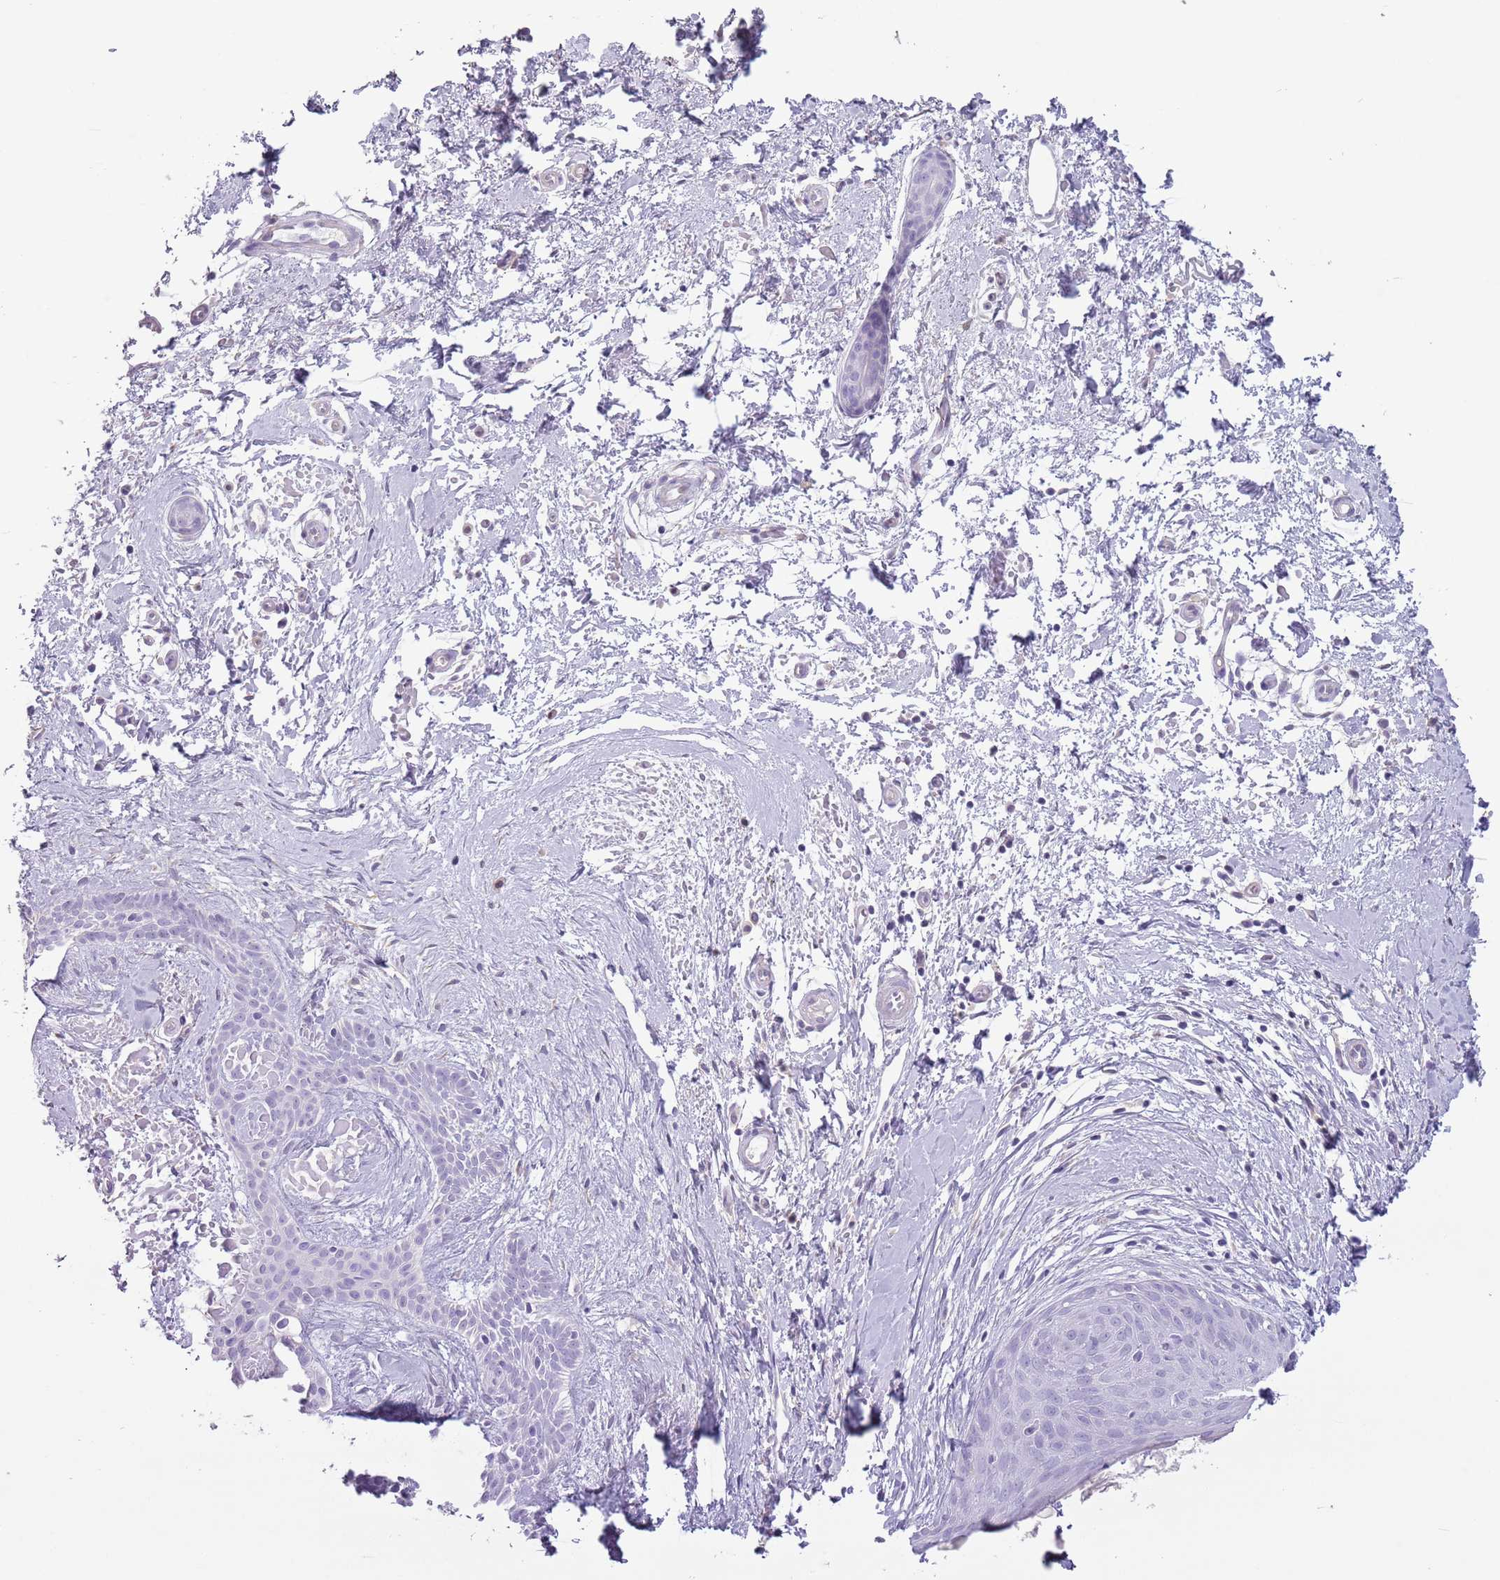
{"staining": {"intensity": "negative", "quantity": "none", "location": "none"}, "tissue": "skin cancer", "cell_type": "Tumor cells", "image_type": "cancer", "snomed": [{"axis": "morphology", "description": "Basal cell carcinoma"}, {"axis": "topography", "description": "Skin"}], "caption": "There is no significant staining in tumor cells of skin cancer (basal cell carcinoma). (DAB (3,3'-diaminobenzidine) IHC visualized using brightfield microscopy, high magnification).", "gene": "CELF6", "patient": {"sex": "male", "age": 78}}